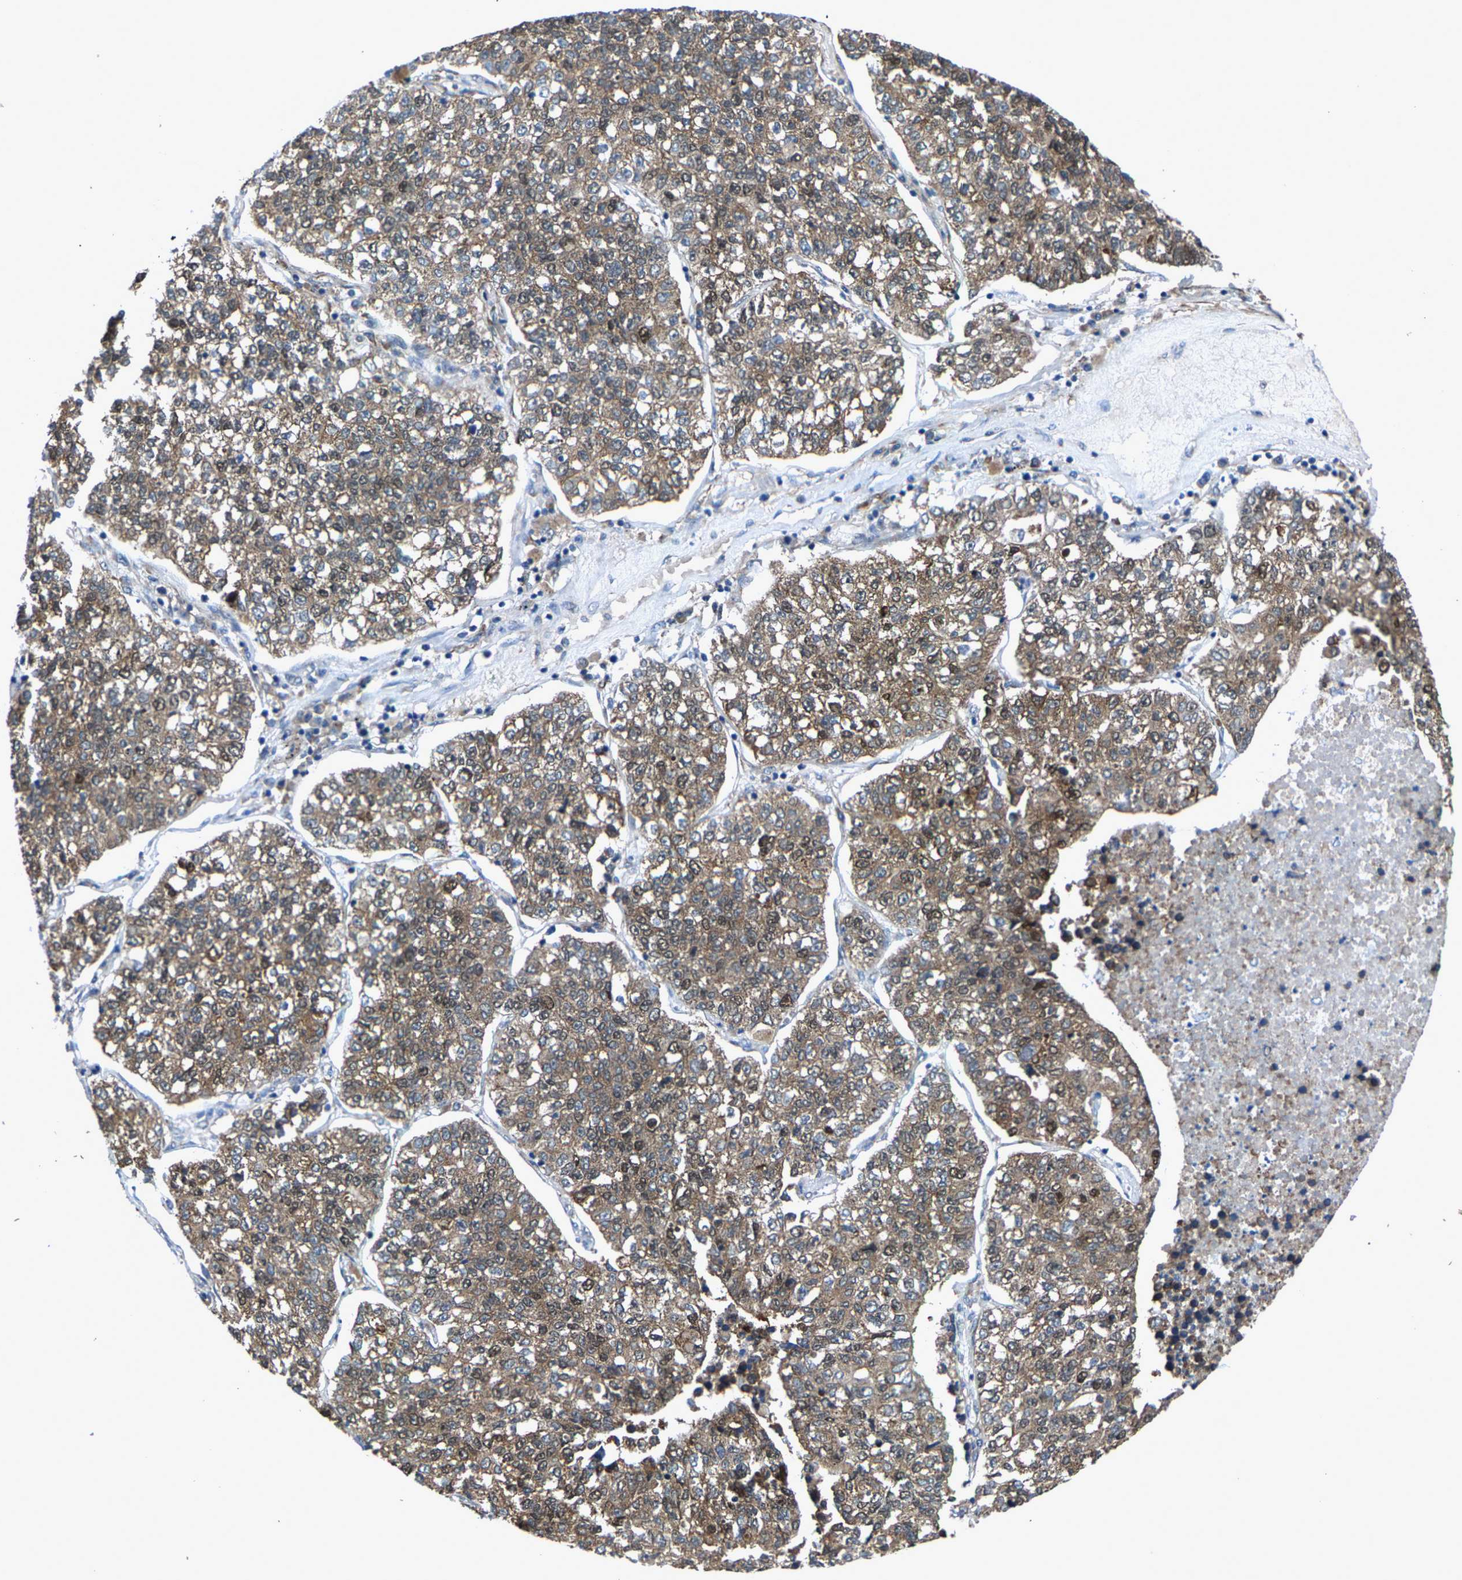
{"staining": {"intensity": "moderate", "quantity": ">75%", "location": "cytoplasmic/membranous"}, "tissue": "lung cancer", "cell_type": "Tumor cells", "image_type": "cancer", "snomed": [{"axis": "morphology", "description": "Adenocarcinoma, NOS"}, {"axis": "topography", "description": "Lung"}], "caption": "Lung cancer (adenocarcinoma) stained with a brown dye exhibits moderate cytoplasmic/membranous positive positivity in about >75% of tumor cells.", "gene": "PDP1", "patient": {"sex": "male", "age": 49}}